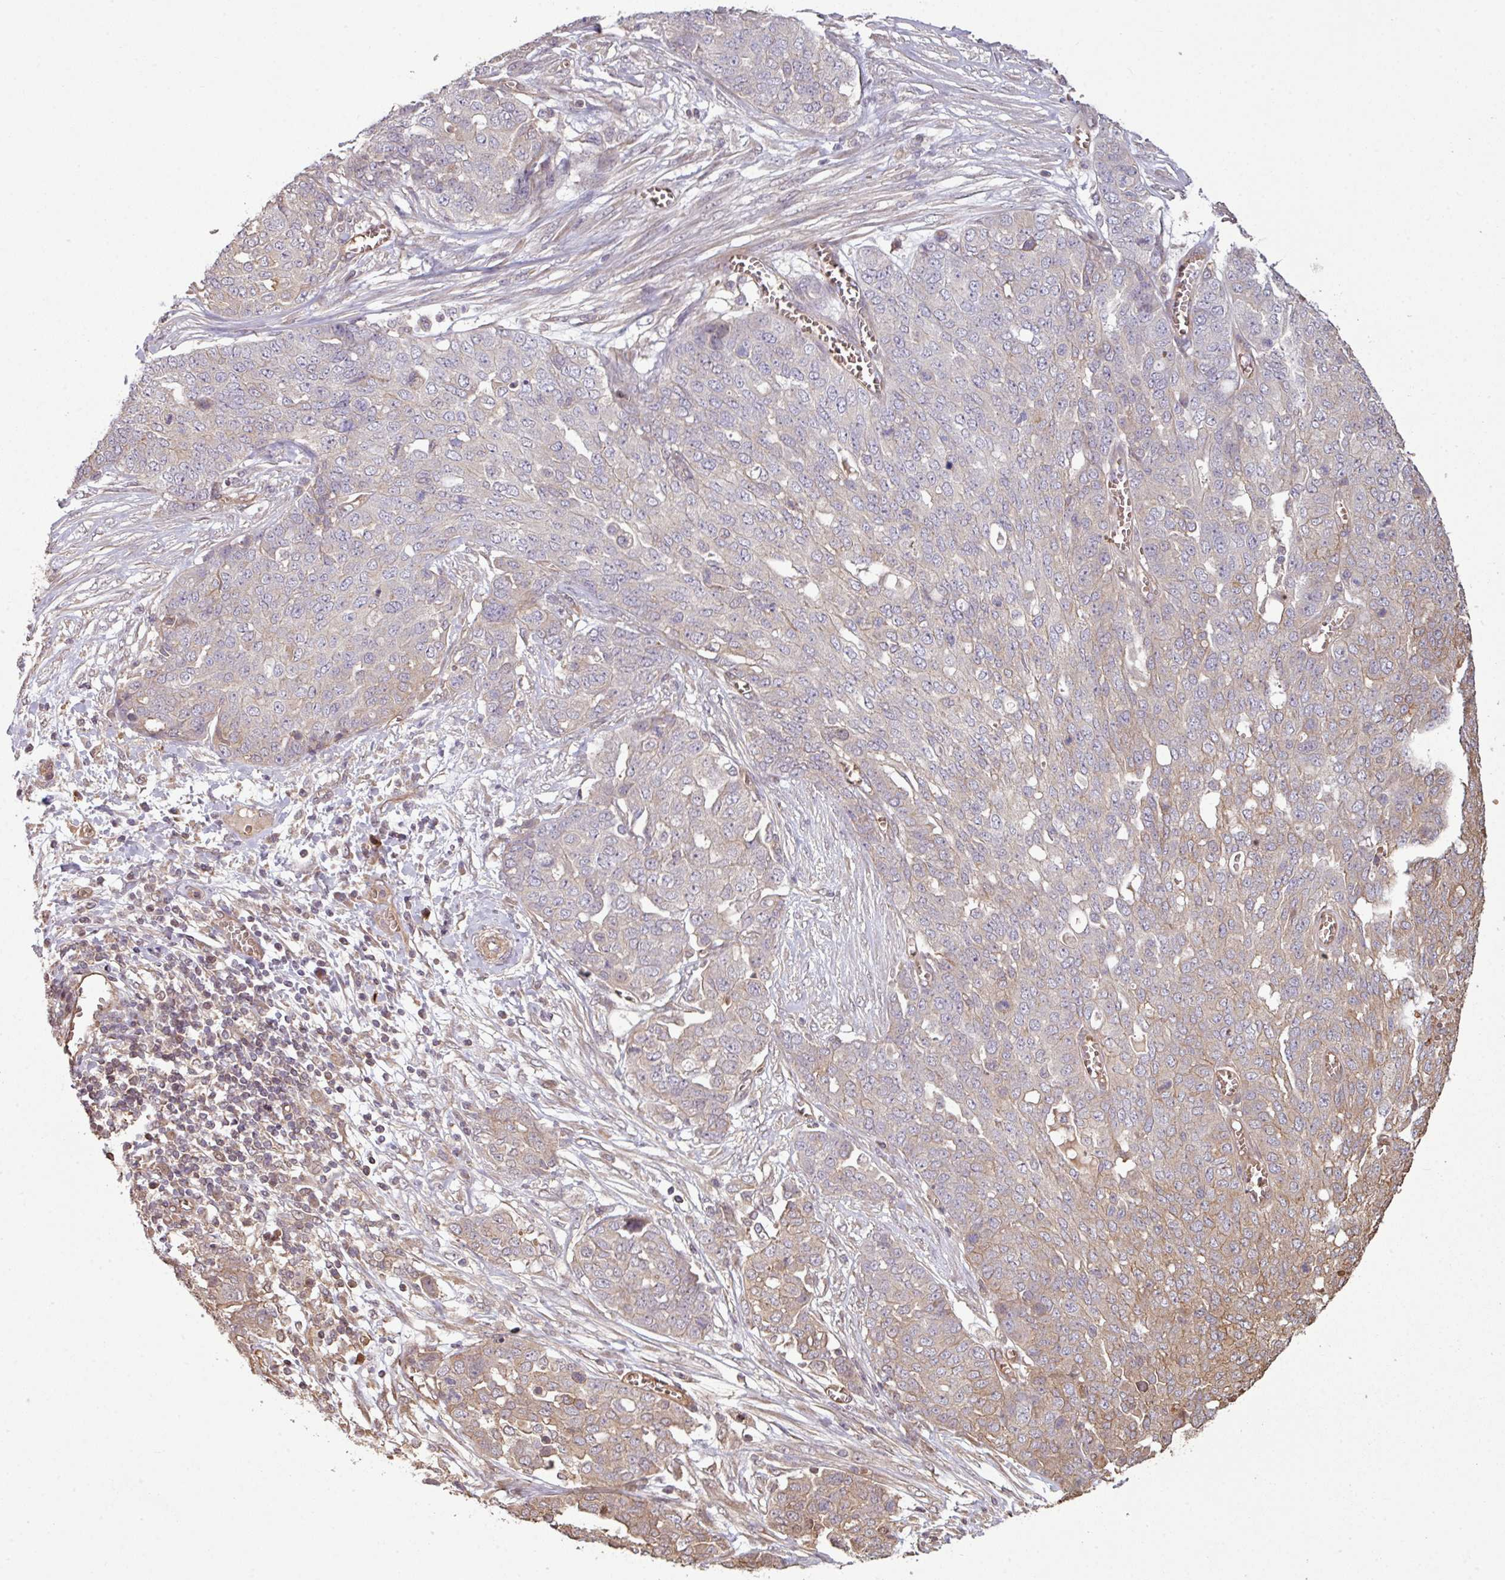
{"staining": {"intensity": "negative", "quantity": "none", "location": "none"}, "tissue": "ovarian cancer", "cell_type": "Tumor cells", "image_type": "cancer", "snomed": [{"axis": "morphology", "description": "Cystadenocarcinoma, serous, NOS"}, {"axis": "topography", "description": "Soft tissue"}, {"axis": "topography", "description": "Ovary"}], "caption": "Immunohistochemistry (IHC) image of neoplastic tissue: ovarian cancer (serous cystadenocarcinoma) stained with DAB demonstrates no significant protein staining in tumor cells.", "gene": "NHSL2", "patient": {"sex": "female", "age": 57}}